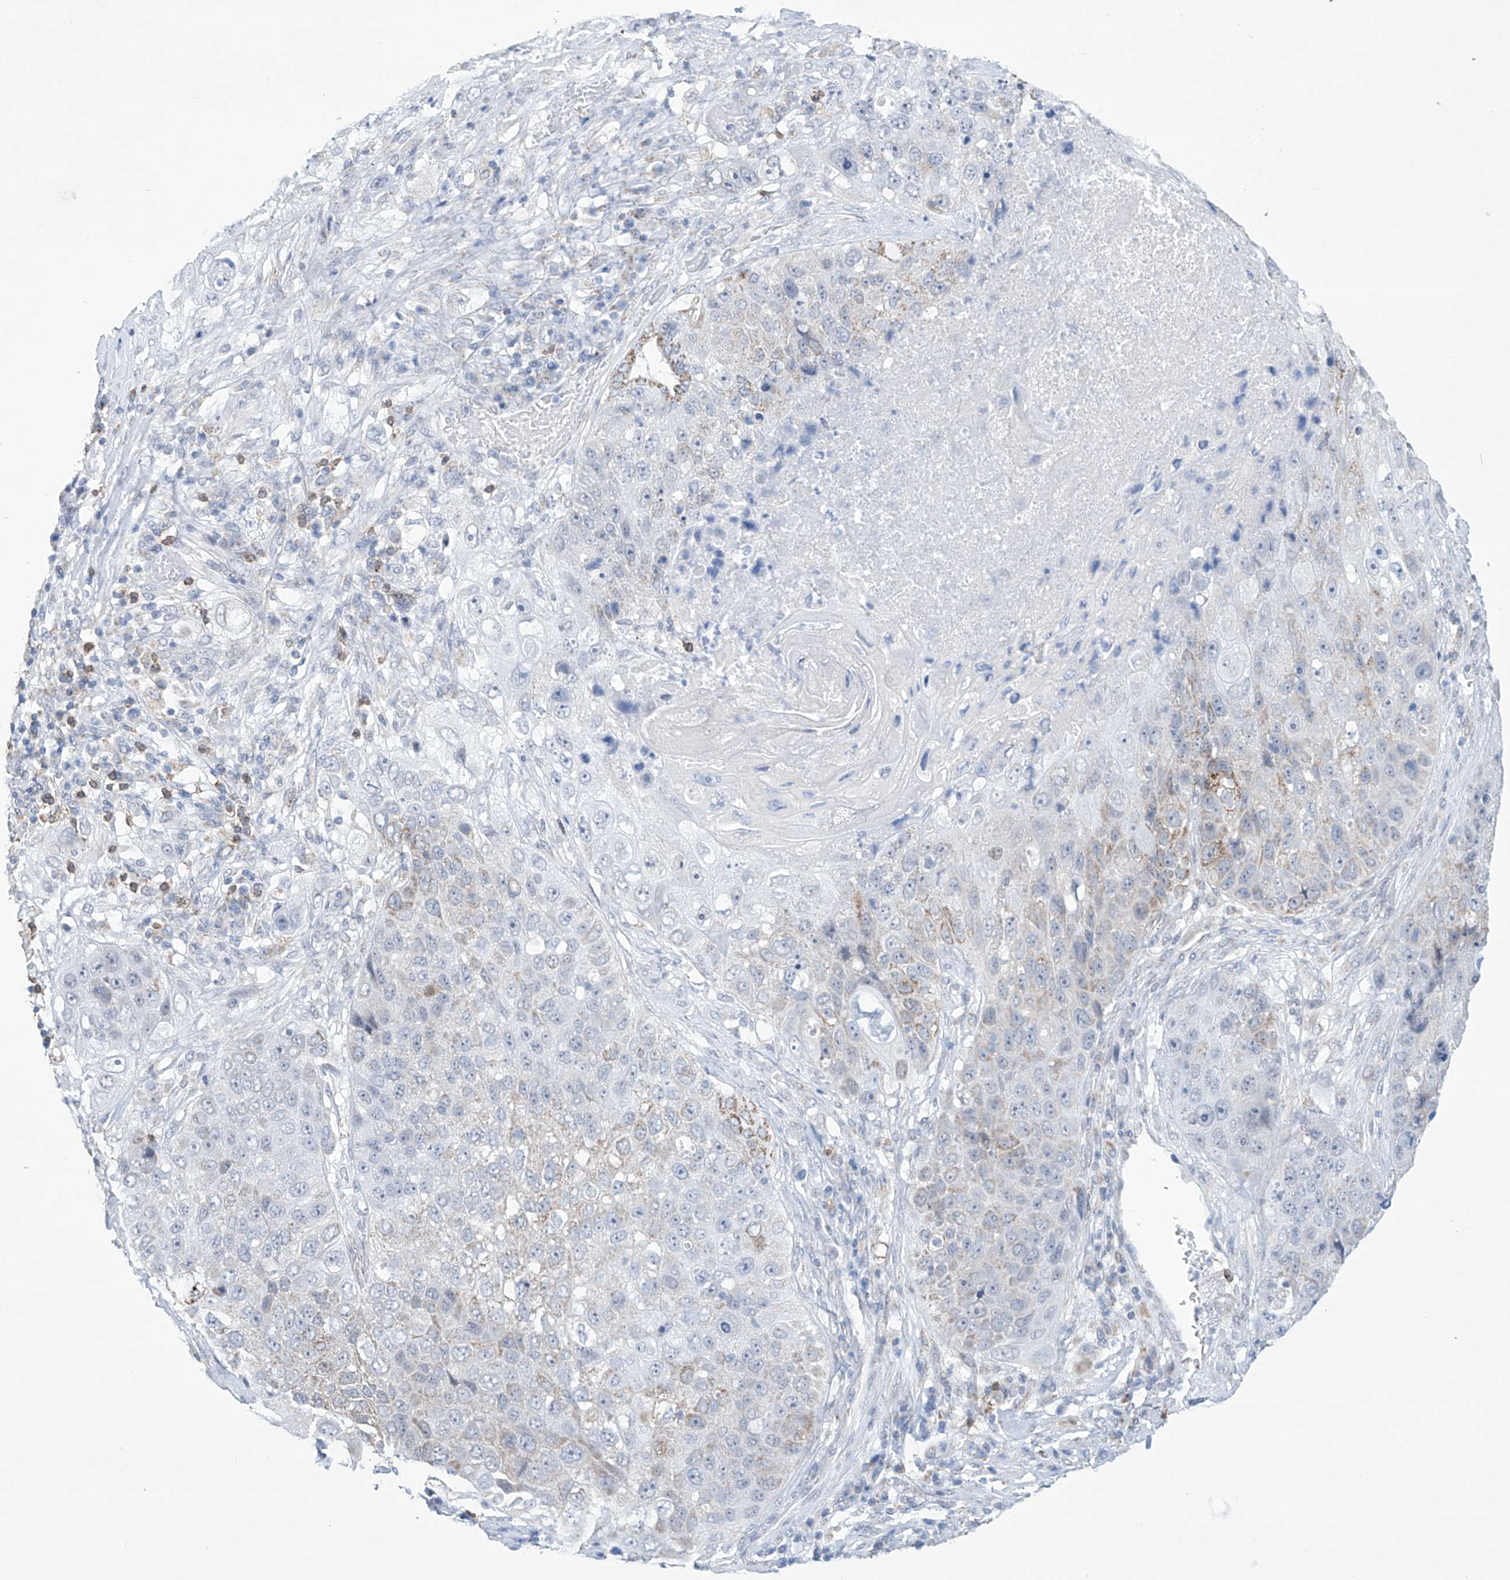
{"staining": {"intensity": "weak", "quantity": "<25%", "location": "cytoplasmic/membranous"}, "tissue": "lung cancer", "cell_type": "Tumor cells", "image_type": "cancer", "snomed": [{"axis": "morphology", "description": "Squamous cell carcinoma, NOS"}, {"axis": "topography", "description": "Lung"}], "caption": "Tumor cells are negative for brown protein staining in lung squamous cell carcinoma.", "gene": "ALDH6A1", "patient": {"sex": "male", "age": 61}}